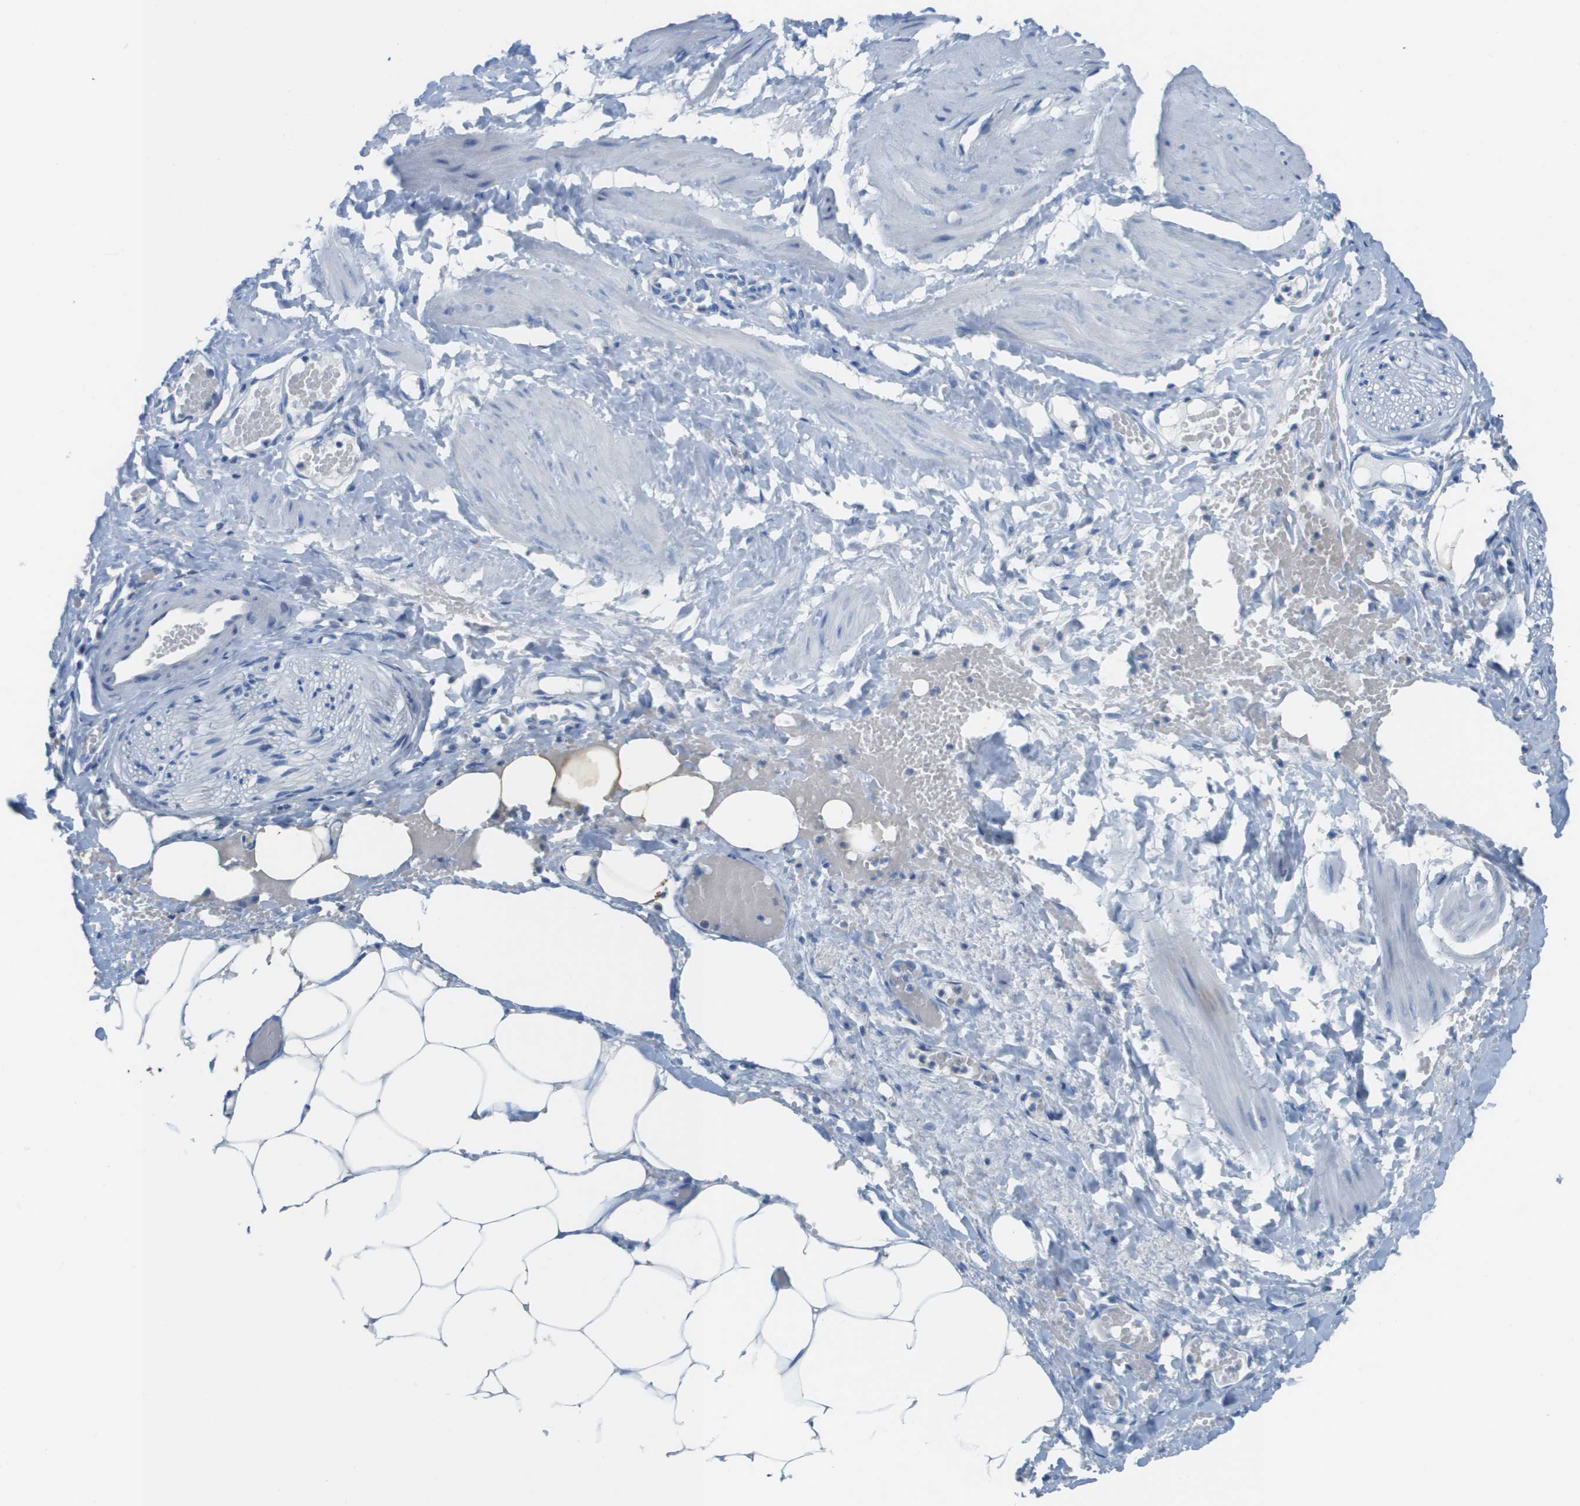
{"staining": {"intensity": "negative", "quantity": "none", "location": "none"}, "tissue": "adipose tissue", "cell_type": "Adipocytes", "image_type": "normal", "snomed": [{"axis": "morphology", "description": "Normal tissue, NOS"}, {"axis": "topography", "description": "Soft tissue"}, {"axis": "topography", "description": "Vascular tissue"}], "caption": "Immunohistochemistry (IHC) histopathology image of benign adipose tissue stained for a protein (brown), which reveals no staining in adipocytes.", "gene": "CD46", "patient": {"sex": "female", "age": 35}}